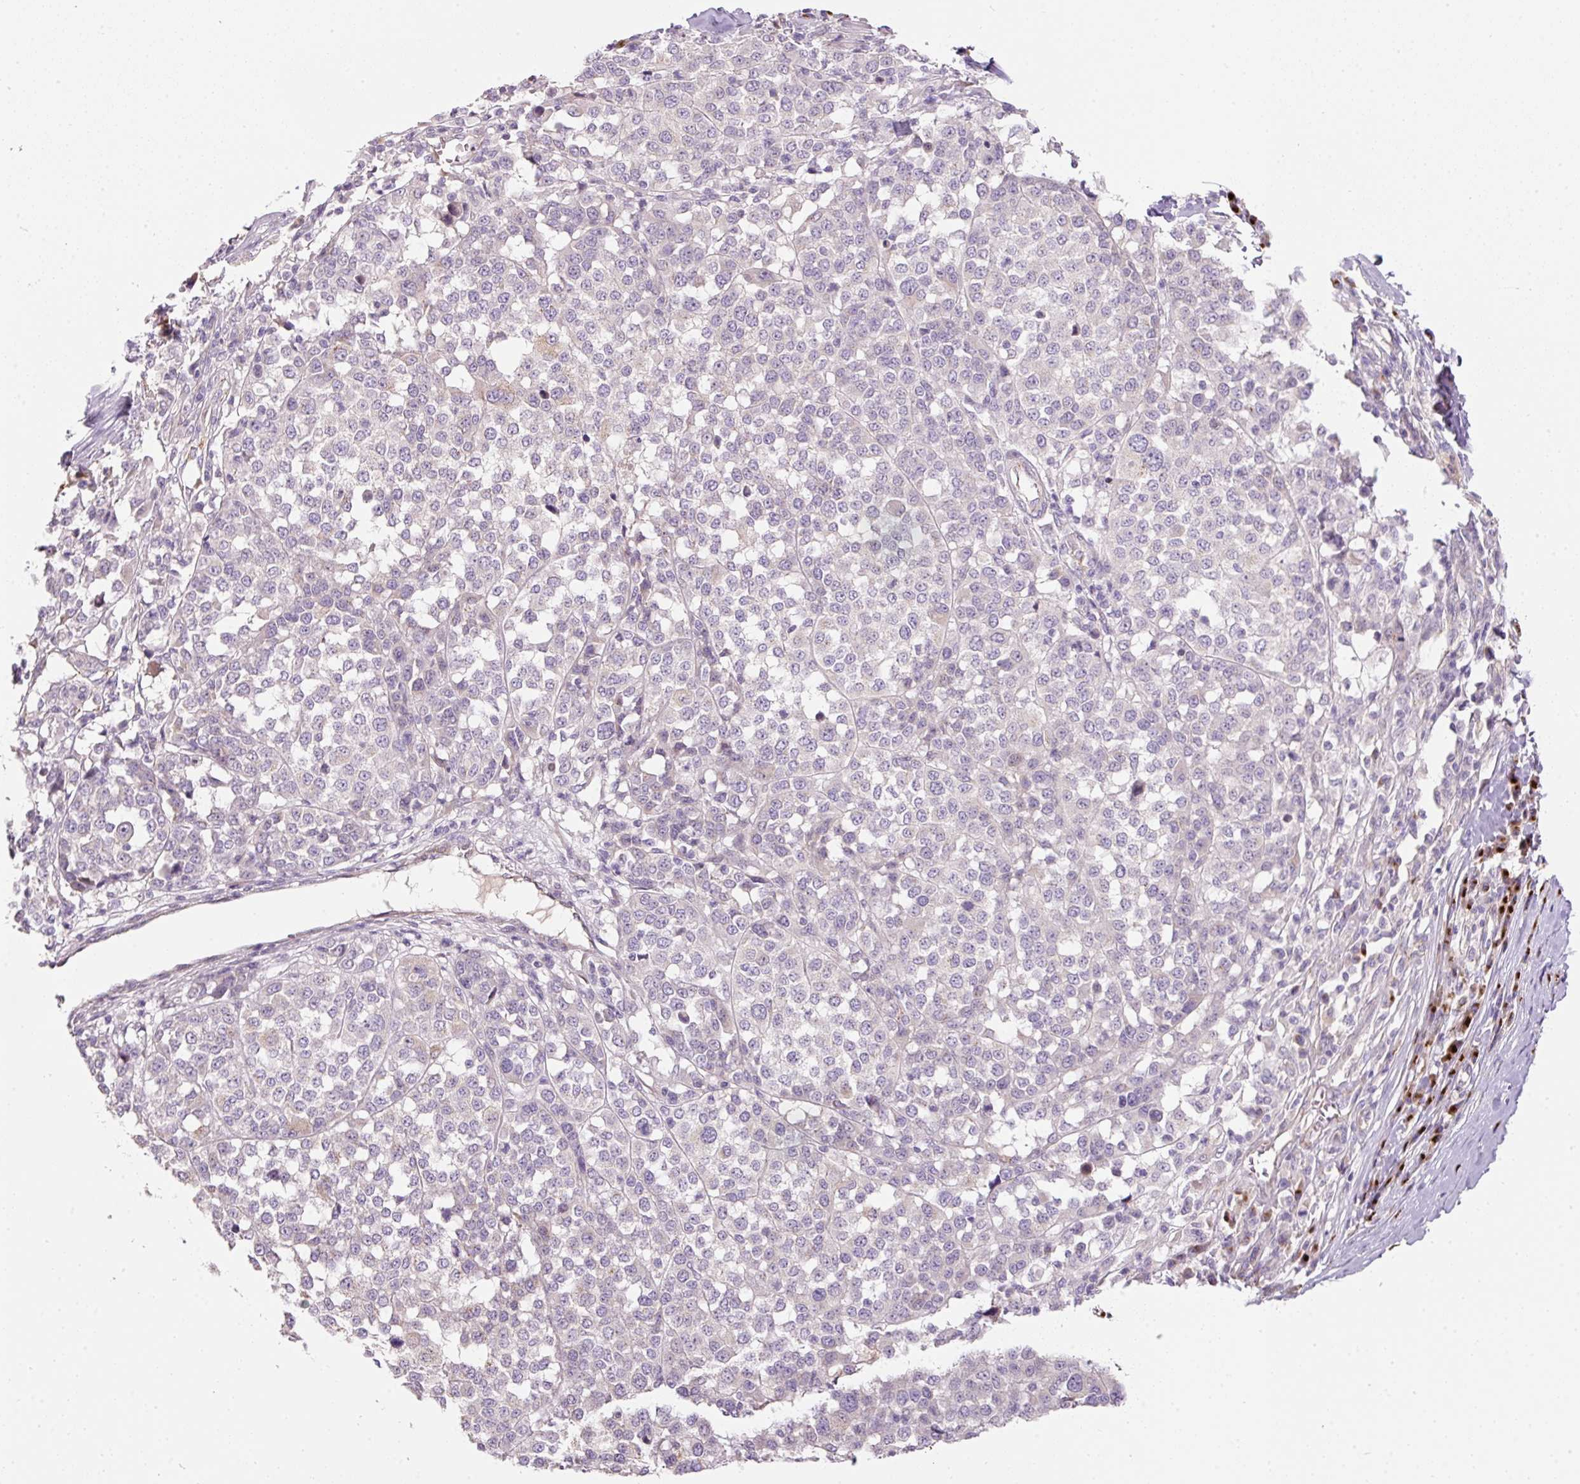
{"staining": {"intensity": "negative", "quantity": "none", "location": "none"}, "tissue": "melanoma", "cell_type": "Tumor cells", "image_type": "cancer", "snomed": [{"axis": "morphology", "description": "Malignant melanoma, Metastatic site"}, {"axis": "topography", "description": "Lymph node"}], "caption": "Micrograph shows no significant protein expression in tumor cells of malignant melanoma (metastatic site). Brightfield microscopy of immunohistochemistry stained with DAB (brown) and hematoxylin (blue), captured at high magnification.", "gene": "NBPF11", "patient": {"sex": "male", "age": 44}}